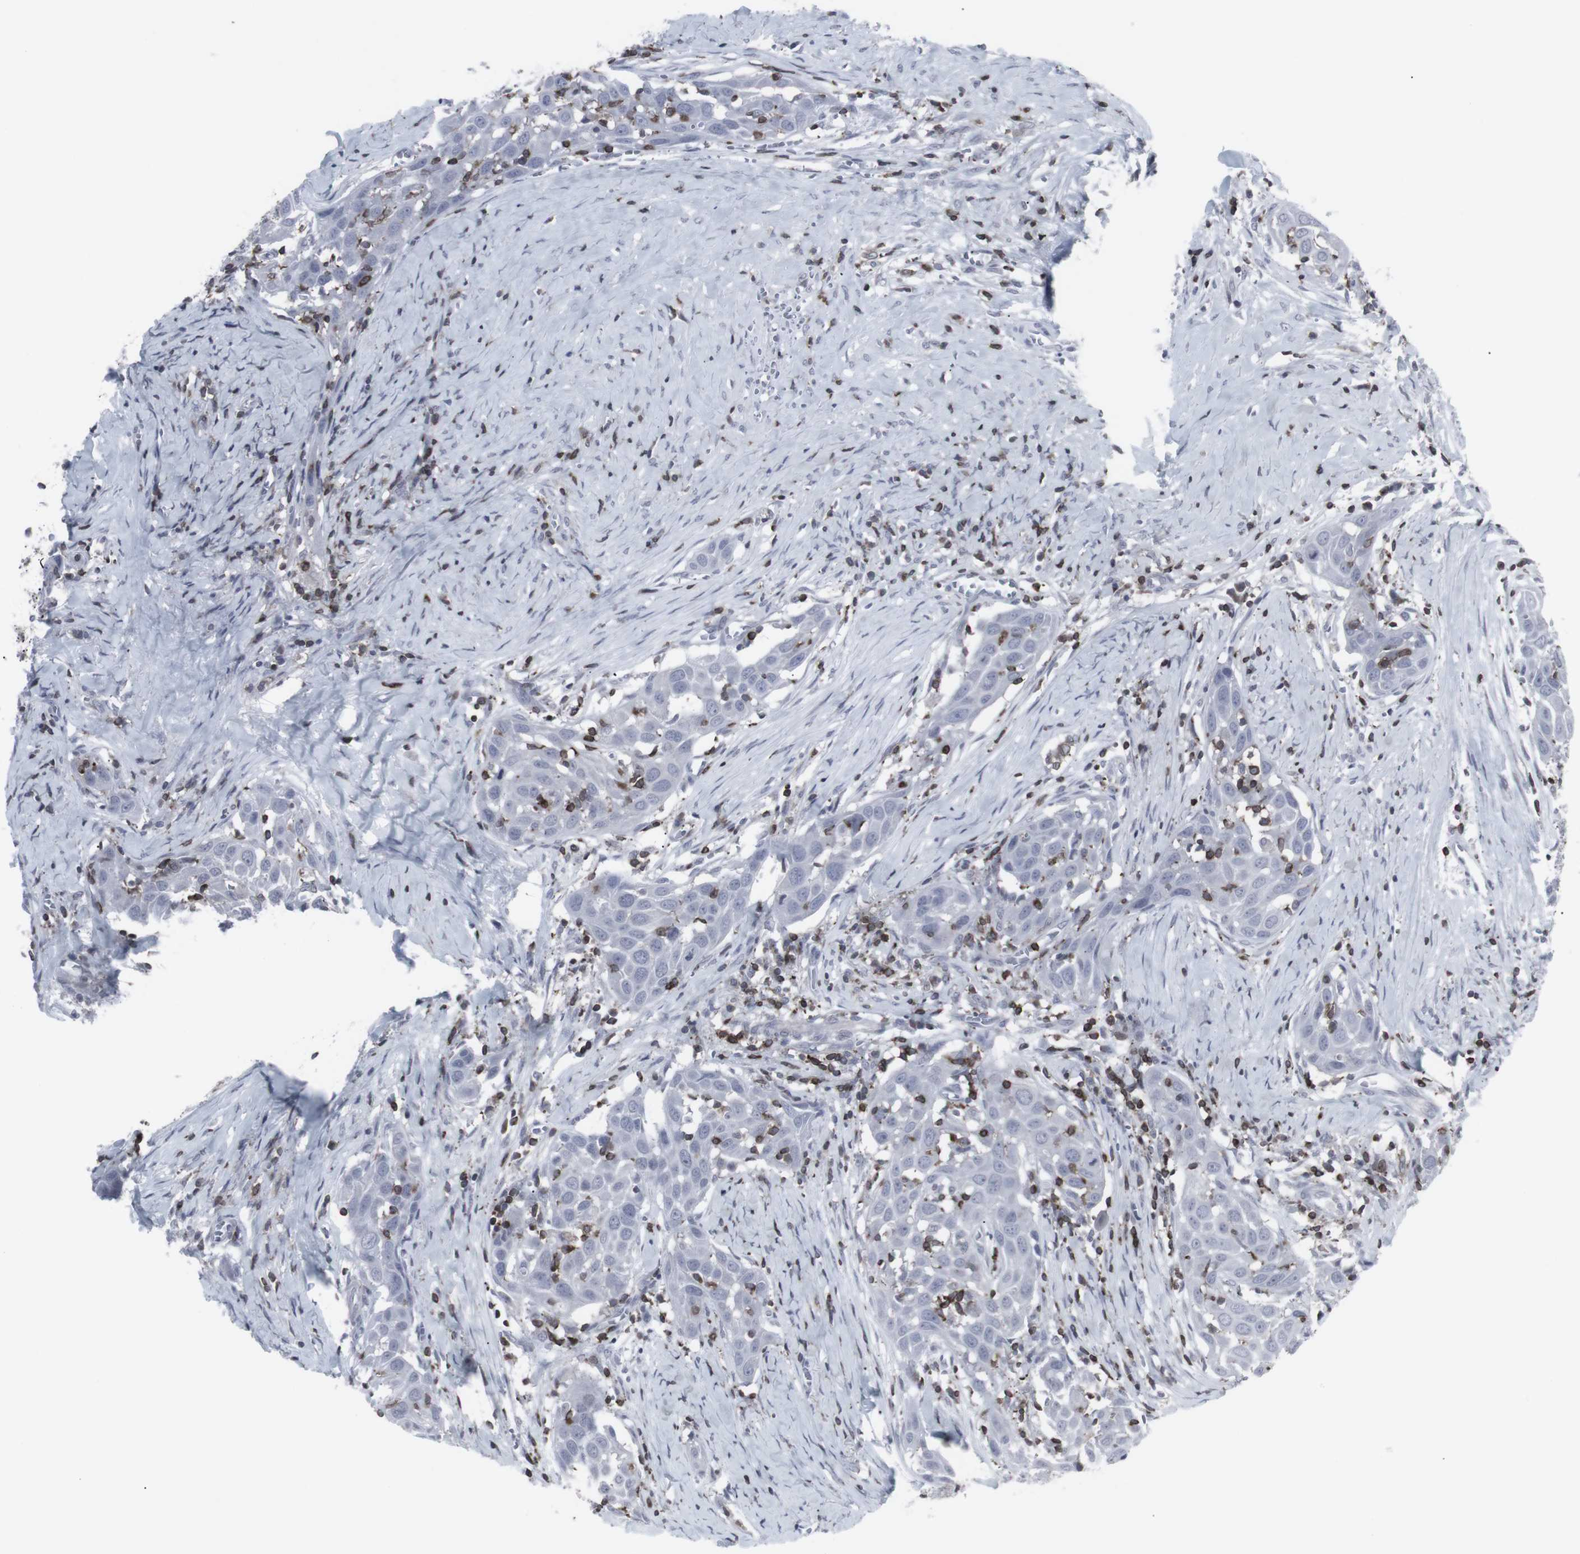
{"staining": {"intensity": "negative", "quantity": "none", "location": "none"}, "tissue": "head and neck cancer", "cell_type": "Tumor cells", "image_type": "cancer", "snomed": [{"axis": "morphology", "description": "Squamous cell carcinoma, NOS"}, {"axis": "topography", "description": "Oral tissue"}, {"axis": "topography", "description": "Head-Neck"}], "caption": "This is a micrograph of immunohistochemistry staining of squamous cell carcinoma (head and neck), which shows no positivity in tumor cells.", "gene": "APOBEC2", "patient": {"sex": "female", "age": 50}}